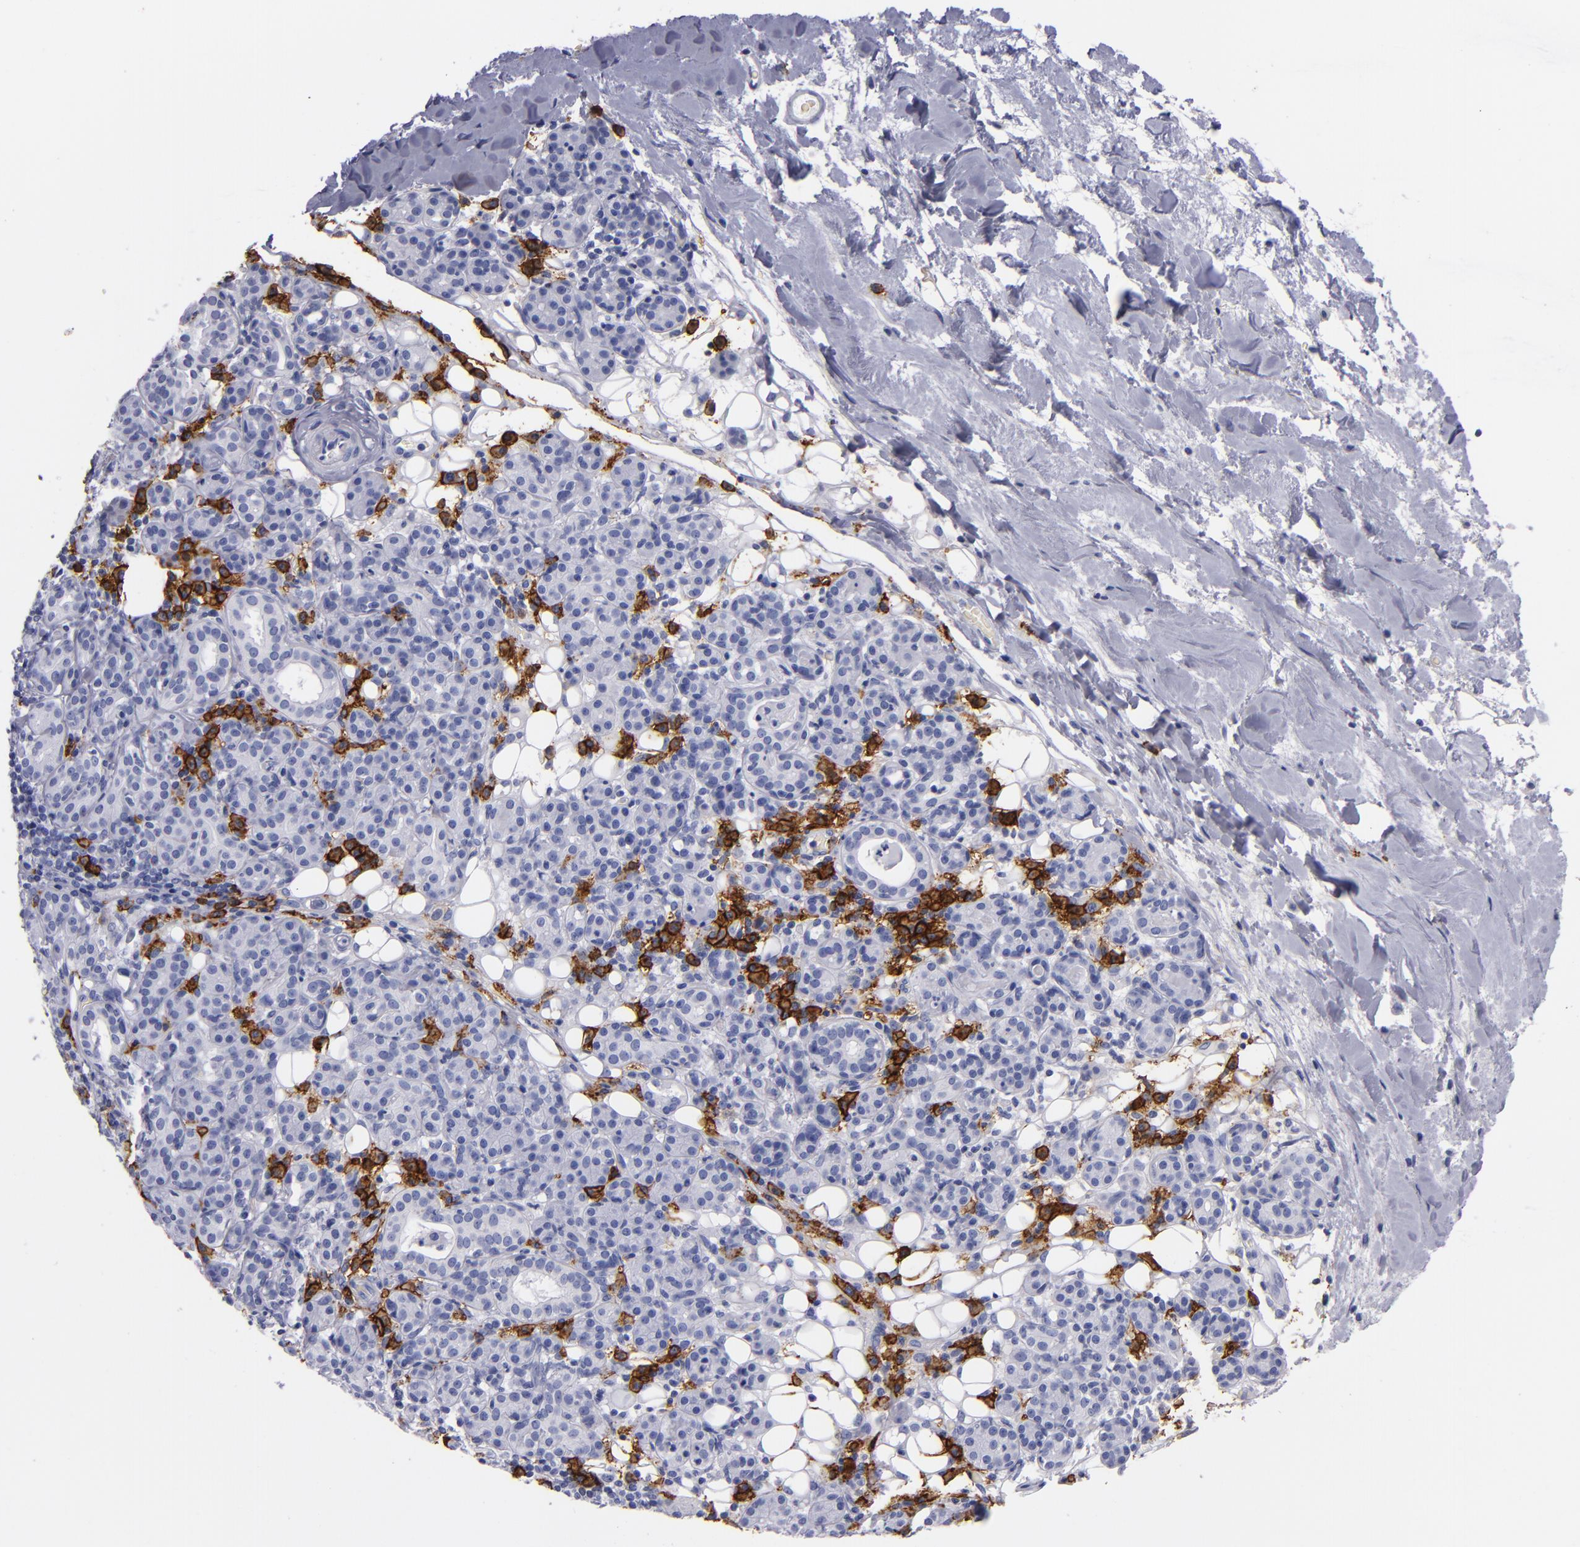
{"staining": {"intensity": "negative", "quantity": "none", "location": "none"}, "tissue": "skin cancer", "cell_type": "Tumor cells", "image_type": "cancer", "snomed": [{"axis": "morphology", "description": "Squamous cell carcinoma, NOS"}, {"axis": "topography", "description": "Skin"}], "caption": "Skin cancer (squamous cell carcinoma) stained for a protein using IHC demonstrates no expression tumor cells.", "gene": "CD38", "patient": {"sex": "male", "age": 84}}